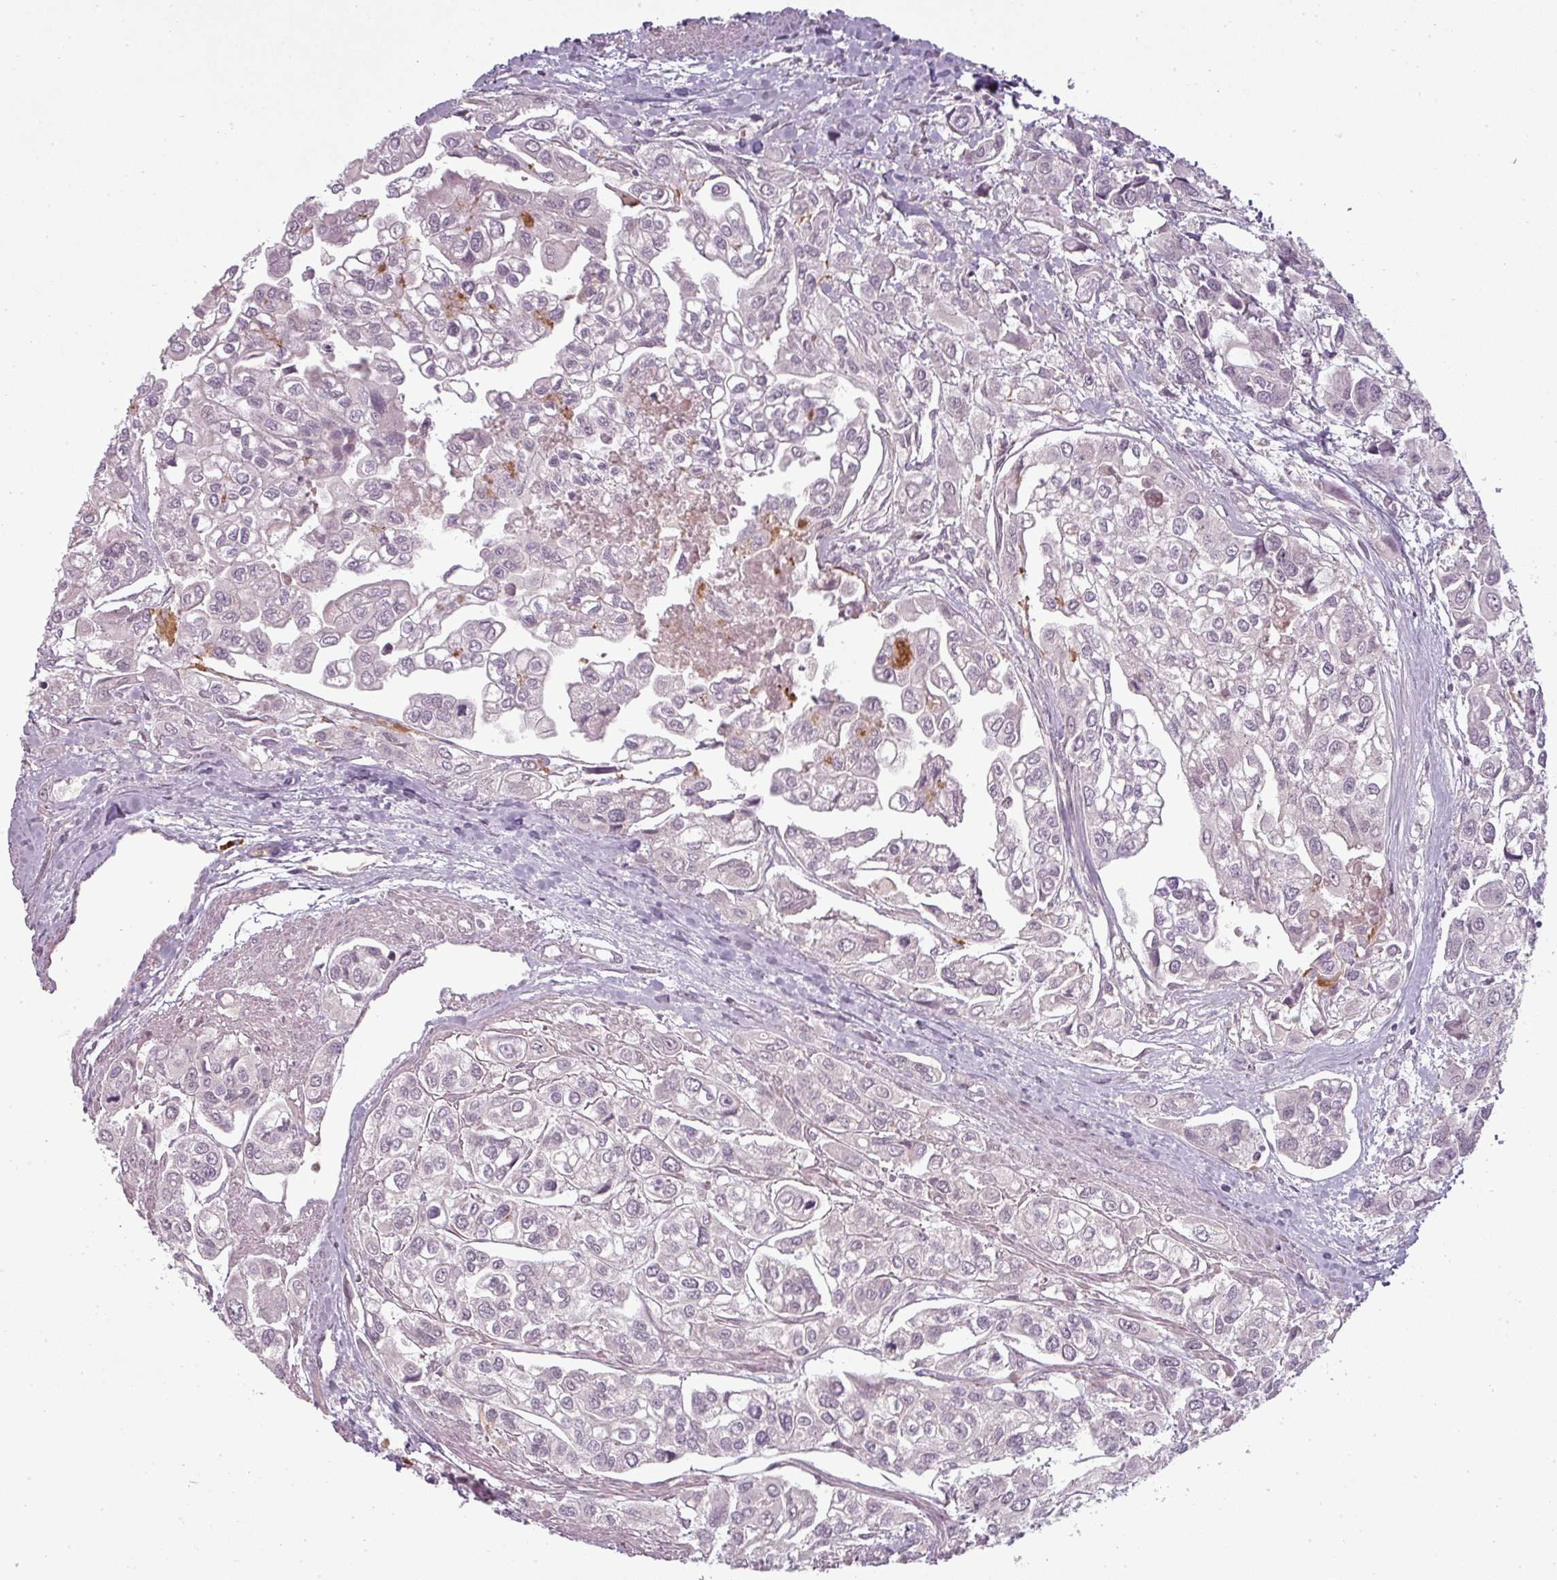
{"staining": {"intensity": "negative", "quantity": "none", "location": "none"}, "tissue": "urothelial cancer", "cell_type": "Tumor cells", "image_type": "cancer", "snomed": [{"axis": "morphology", "description": "Urothelial carcinoma, High grade"}, {"axis": "topography", "description": "Urinary bladder"}], "caption": "This image is of urothelial cancer stained with IHC to label a protein in brown with the nuclei are counter-stained blue. There is no positivity in tumor cells. Nuclei are stained in blue.", "gene": "SLC16A9", "patient": {"sex": "male", "age": 67}}